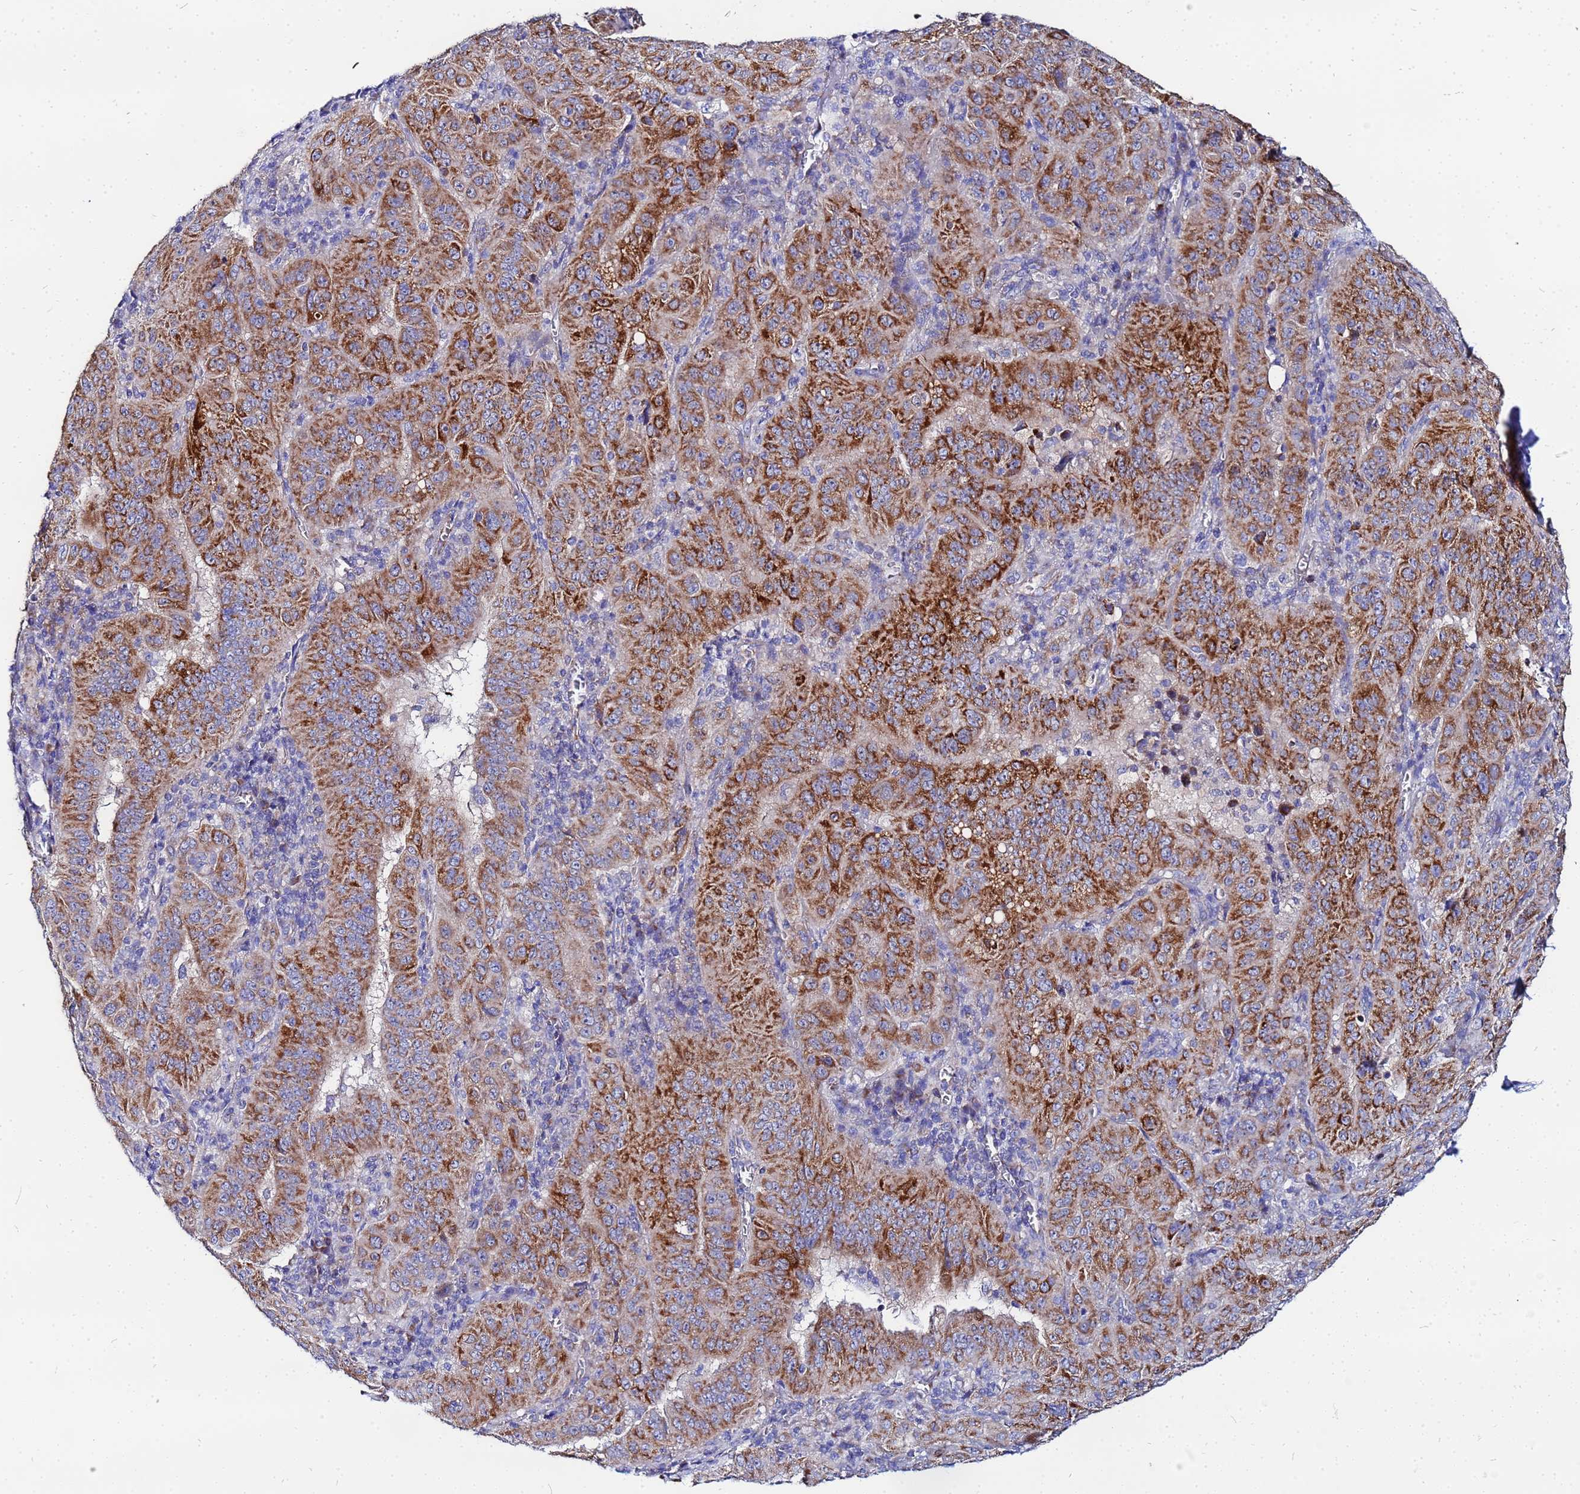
{"staining": {"intensity": "strong", "quantity": ">75%", "location": "cytoplasmic/membranous"}, "tissue": "pancreatic cancer", "cell_type": "Tumor cells", "image_type": "cancer", "snomed": [{"axis": "morphology", "description": "Adenocarcinoma, NOS"}, {"axis": "topography", "description": "Pancreas"}], "caption": "Protein expression analysis of pancreatic cancer demonstrates strong cytoplasmic/membranous positivity in about >75% of tumor cells.", "gene": "FAHD2A", "patient": {"sex": "male", "age": 63}}